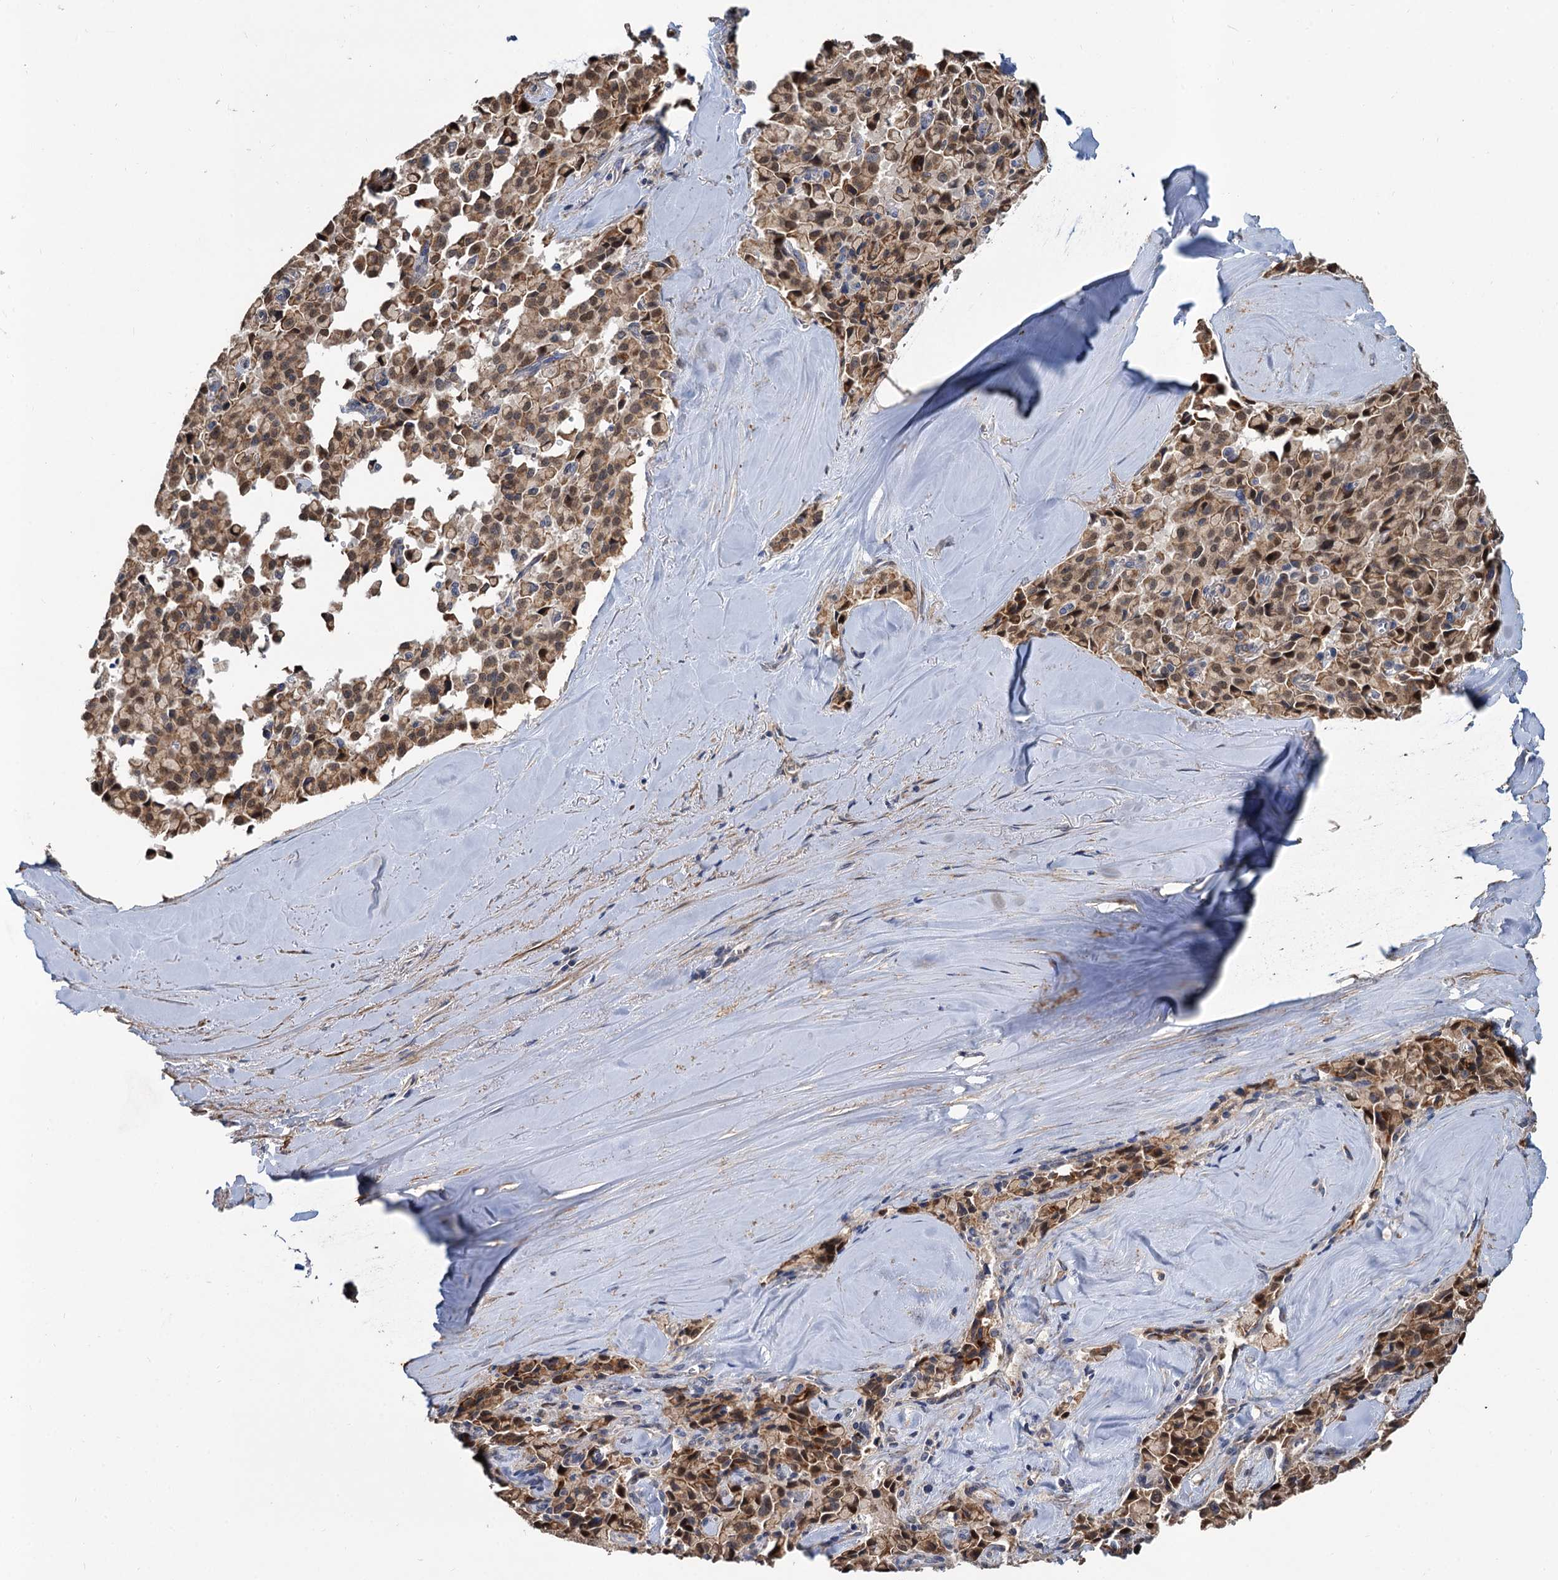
{"staining": {"intensity": "moderate", "quantity": ">75%", "location": "nuclear"}, "tissue": "pancreatic cancer", "cell_type": "Tumor cells", "image_type": "cancer", "snomed": [{"axis": "morphology", "description": "Adenocarcinoma, NOS"}, {"axis": "topography", "description": "Pancreas"}], "caption": "High-power microscopy captured an immunohistochemistry (IHC) histopathology image of pancreatic cancer, revealing moderate nuclear staining in about >75% of tumor cells.", "gene": "ALKBH7", "patient": {"sex": "male", "age": 65}}